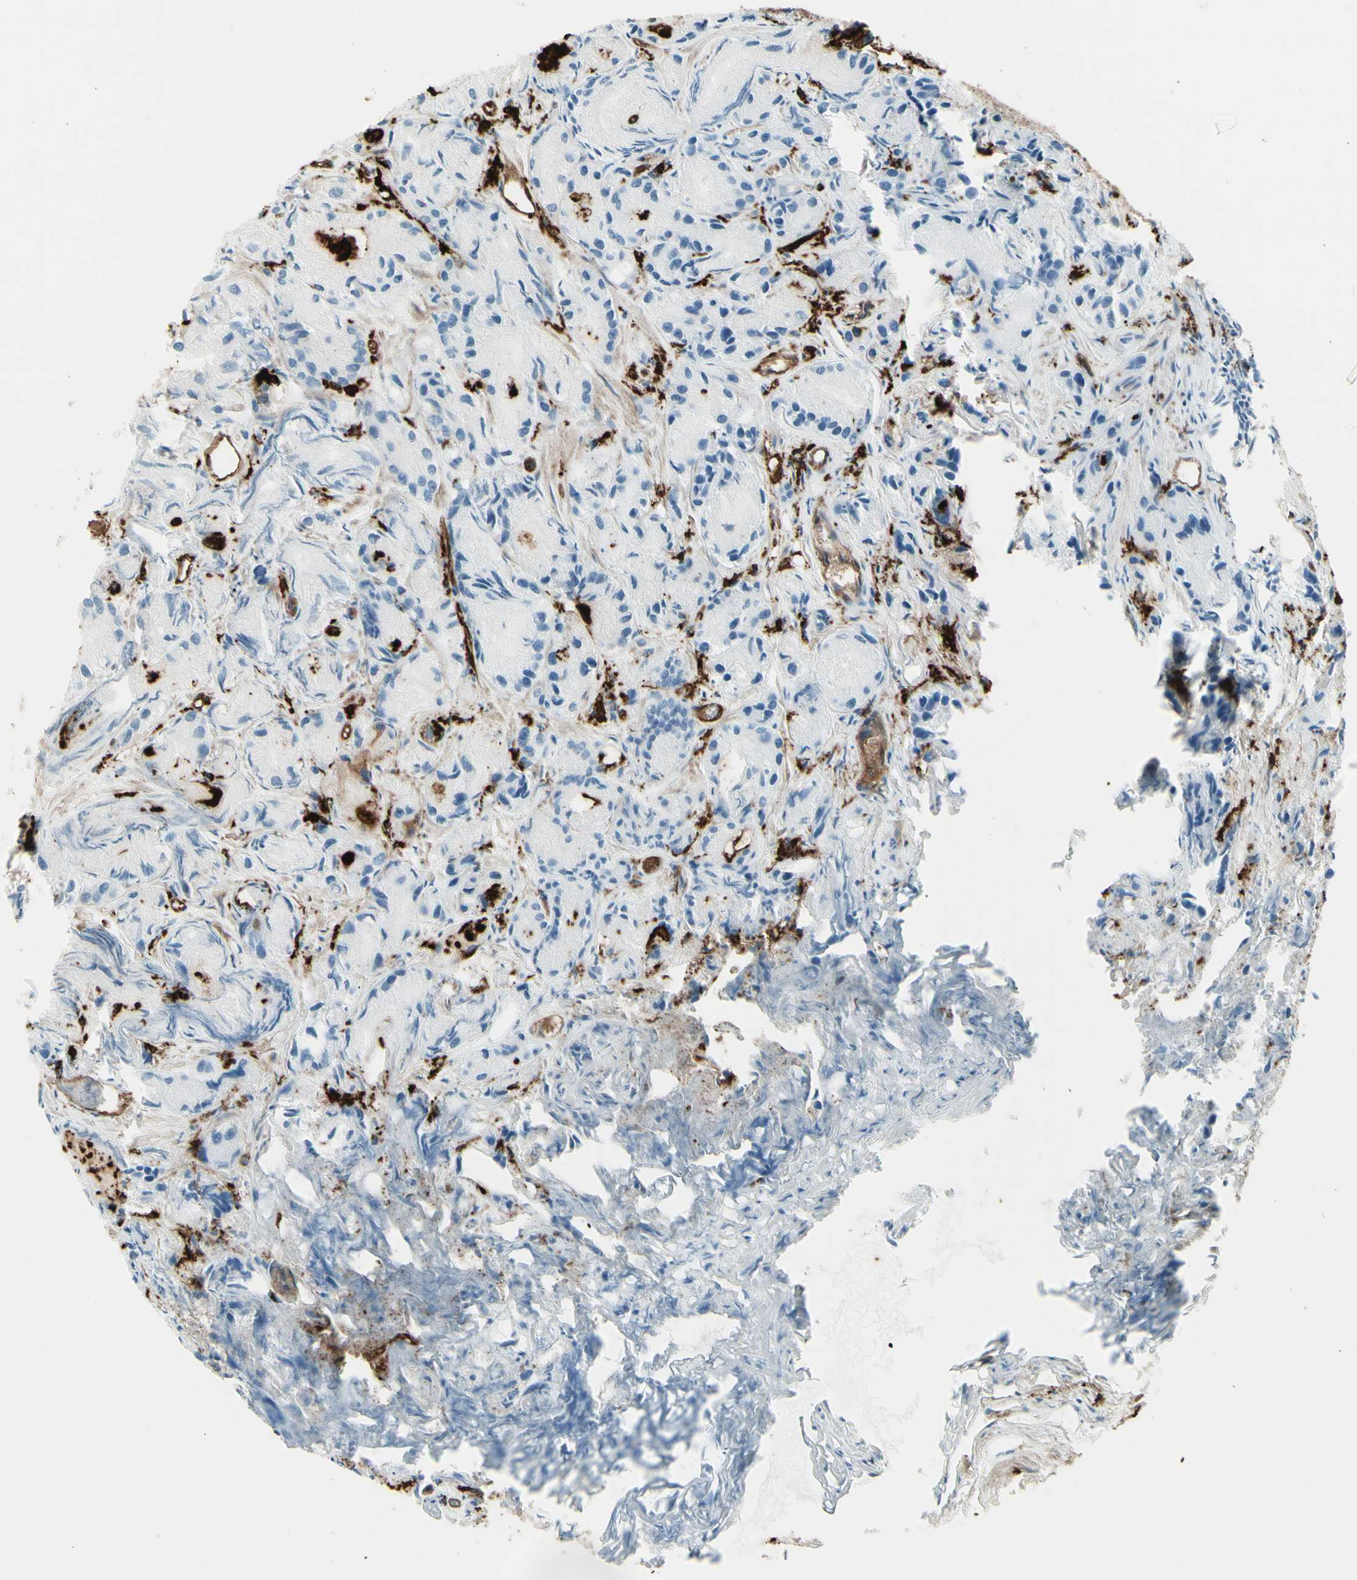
{"staining": {"intensity": "negative", "quantity": "none", "location": "none"}, "tissue": "prostate cancer", "cell_type": "Tumor cells", "image_type": "cancer", "snomed": [{"axis": "morphology", "description": "Adenocarcinoma, Low grade"}, {"axis": "topography", "description": "Prostate"}], "caption": "A histopathology image of prostate adenocarcinoma (low-grade) stained for a protein exhibits no brown staining in tumor cells.", "gene": "HLA-DPB1", "patient": {"sex": "male", "age": 72}}